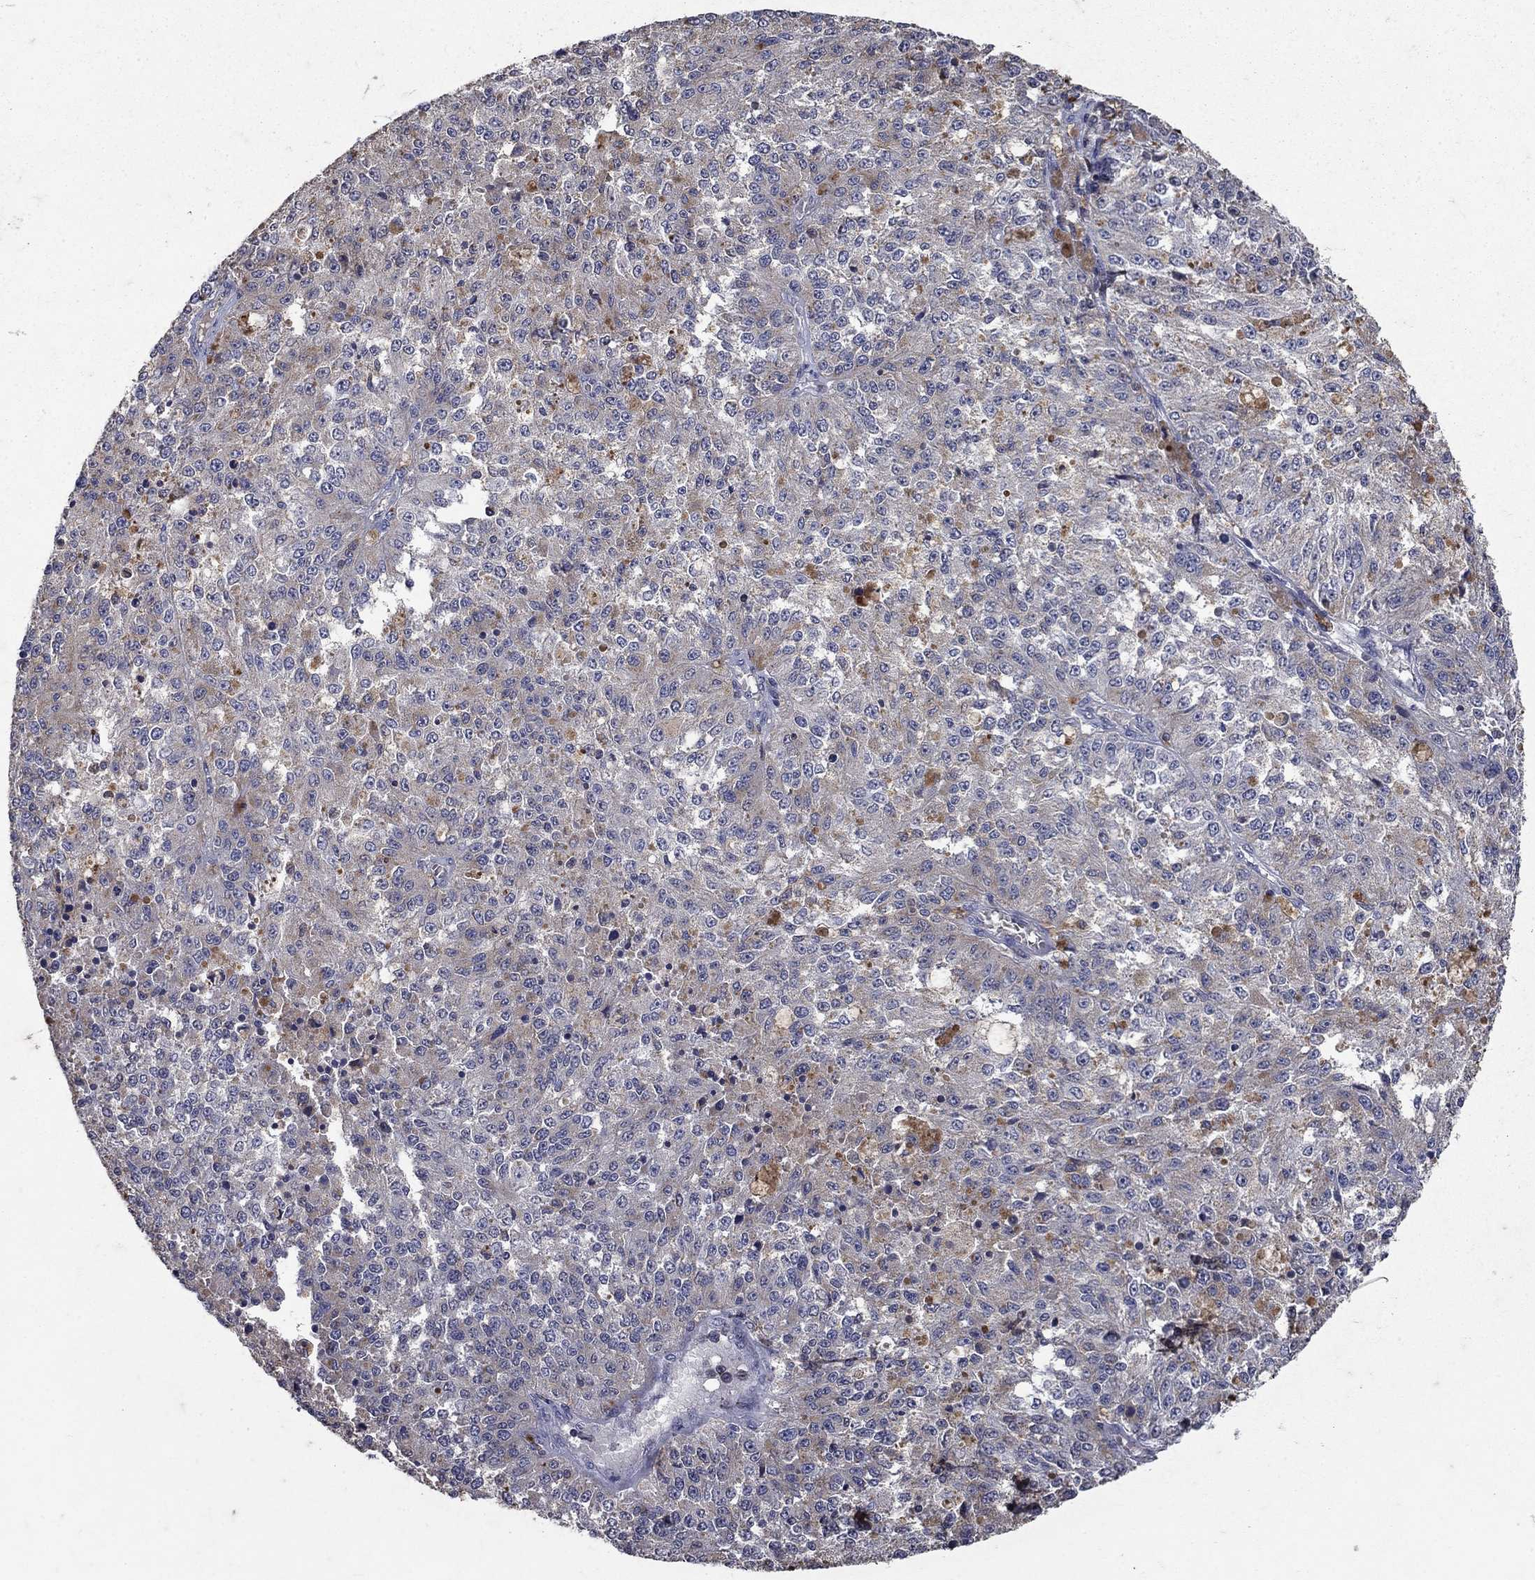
{"staining": {"intensity": "weak", "quantity": "<25%", "location": "cytoplasmic/membranous"}, "tissue": "melanoma", "cell_type": "Tumor cells", "image_type": "cancer", "snomed": [{"axis": "morphology", "description": "Malignant melanoma, Metastatic site"}, {"axis": "topography", "description": "Lymph node"}], "caption": "Melanoma was stained to show a protein in brown. There is no significant positivity in tumor cells. The staining is performed using DAB (3,3'-diaminobenzidine) brown chromogen with nuclei counter-stained in using hematoxylin.", "gene": "NPC2", "patient": {"sex": "female", "age": 64}}